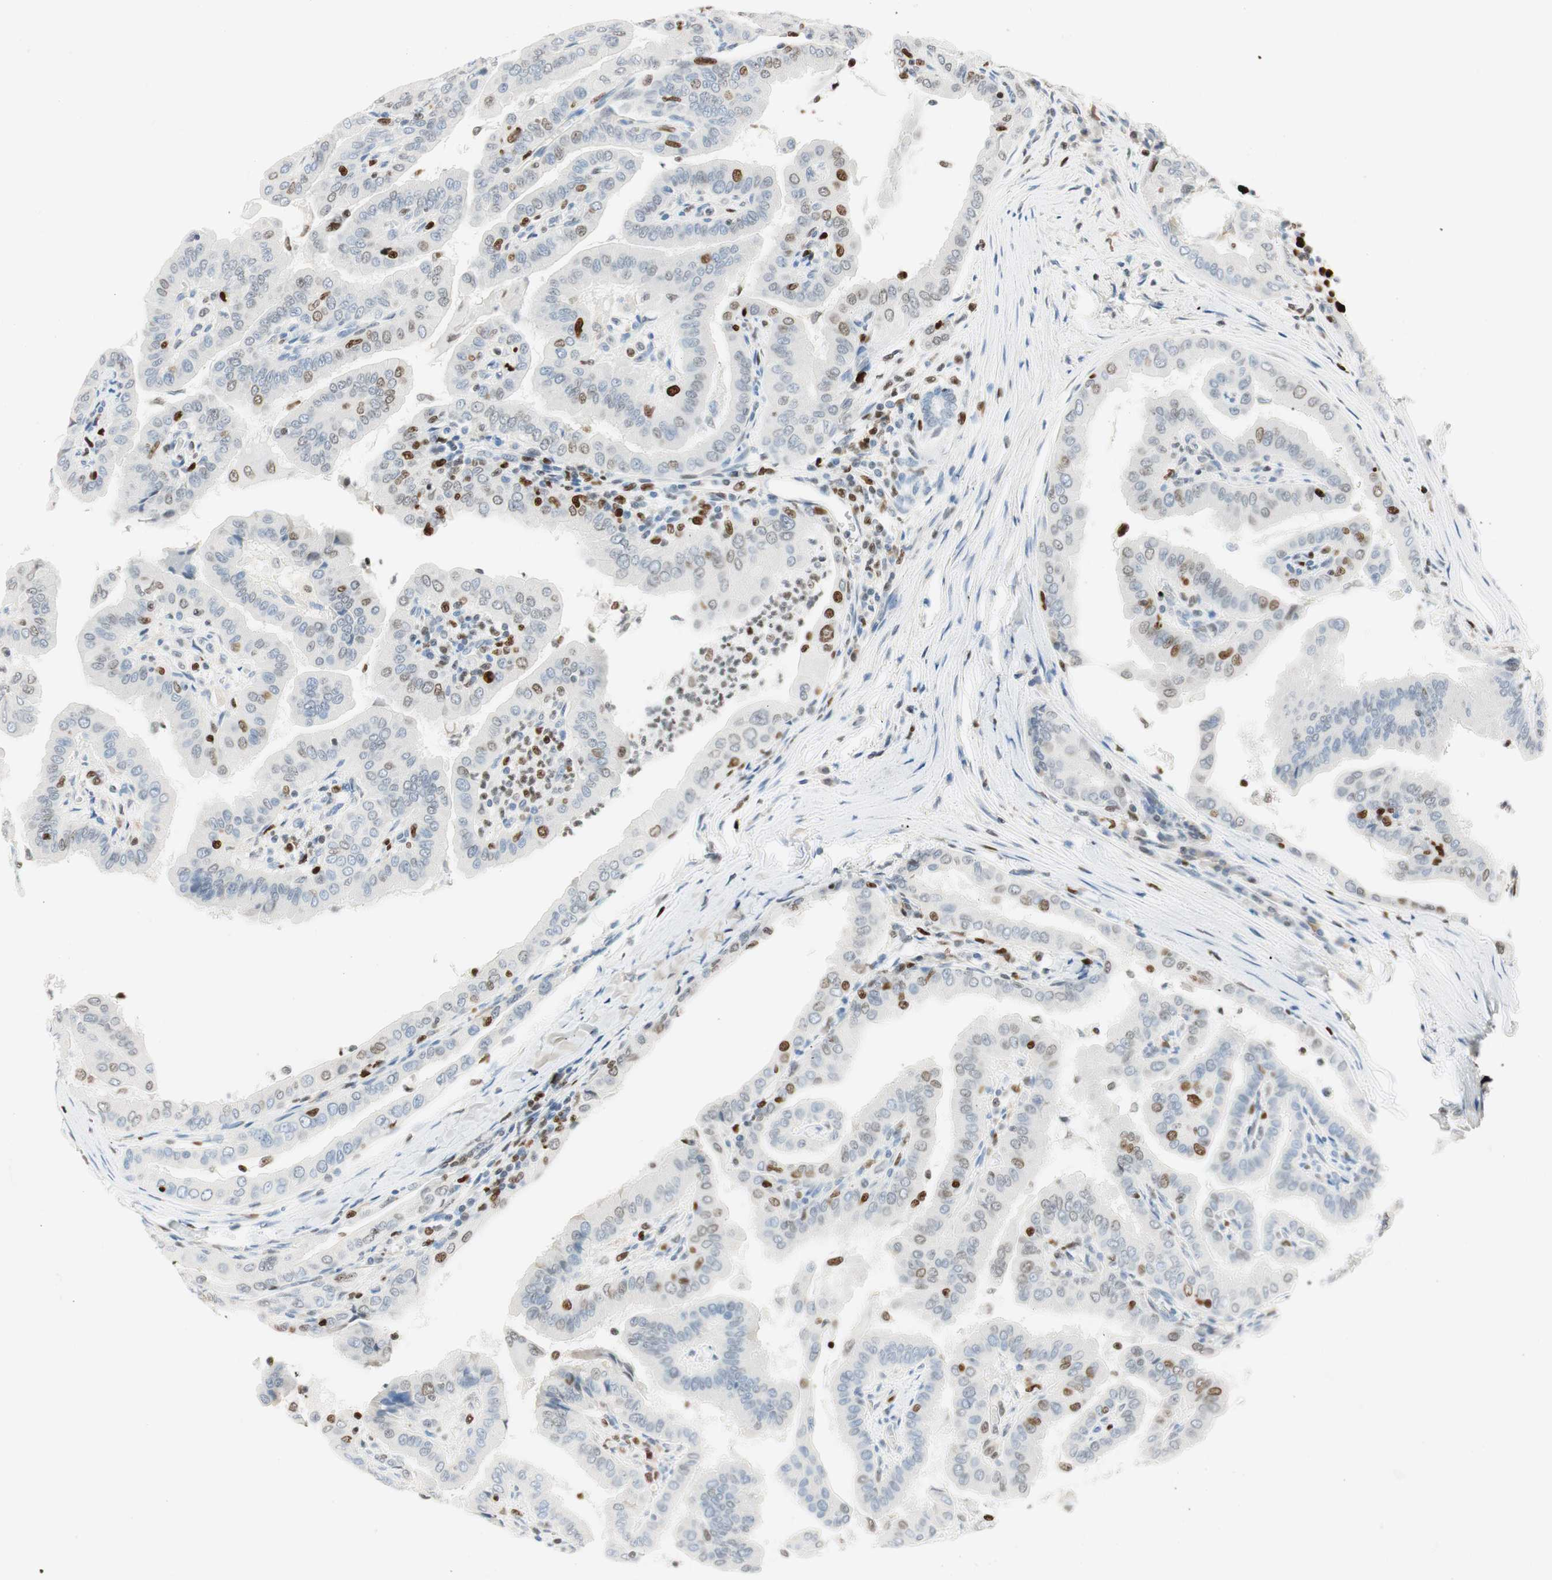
{"staining": {"intensity": "moderate", "quantity": "<25%", "location": "nuclear"}, "tissue": "thyroid cancer", "cell_type": "Tumor cells", "image_type": "cancer", "snomed": [{"axis": "morphology", "description": "Papillary adenocarcinoma, NOS"}, {"axis": "topography", "description": "Thyroid gland"}], "caption": "The image reveals immunohistochemical staining of thyroid cancer. There is moderate nuclear expression is present in approximately <25% of tumor cells.", "gene": "EZH2", "patient": {"sex": "male", "age": 33}}